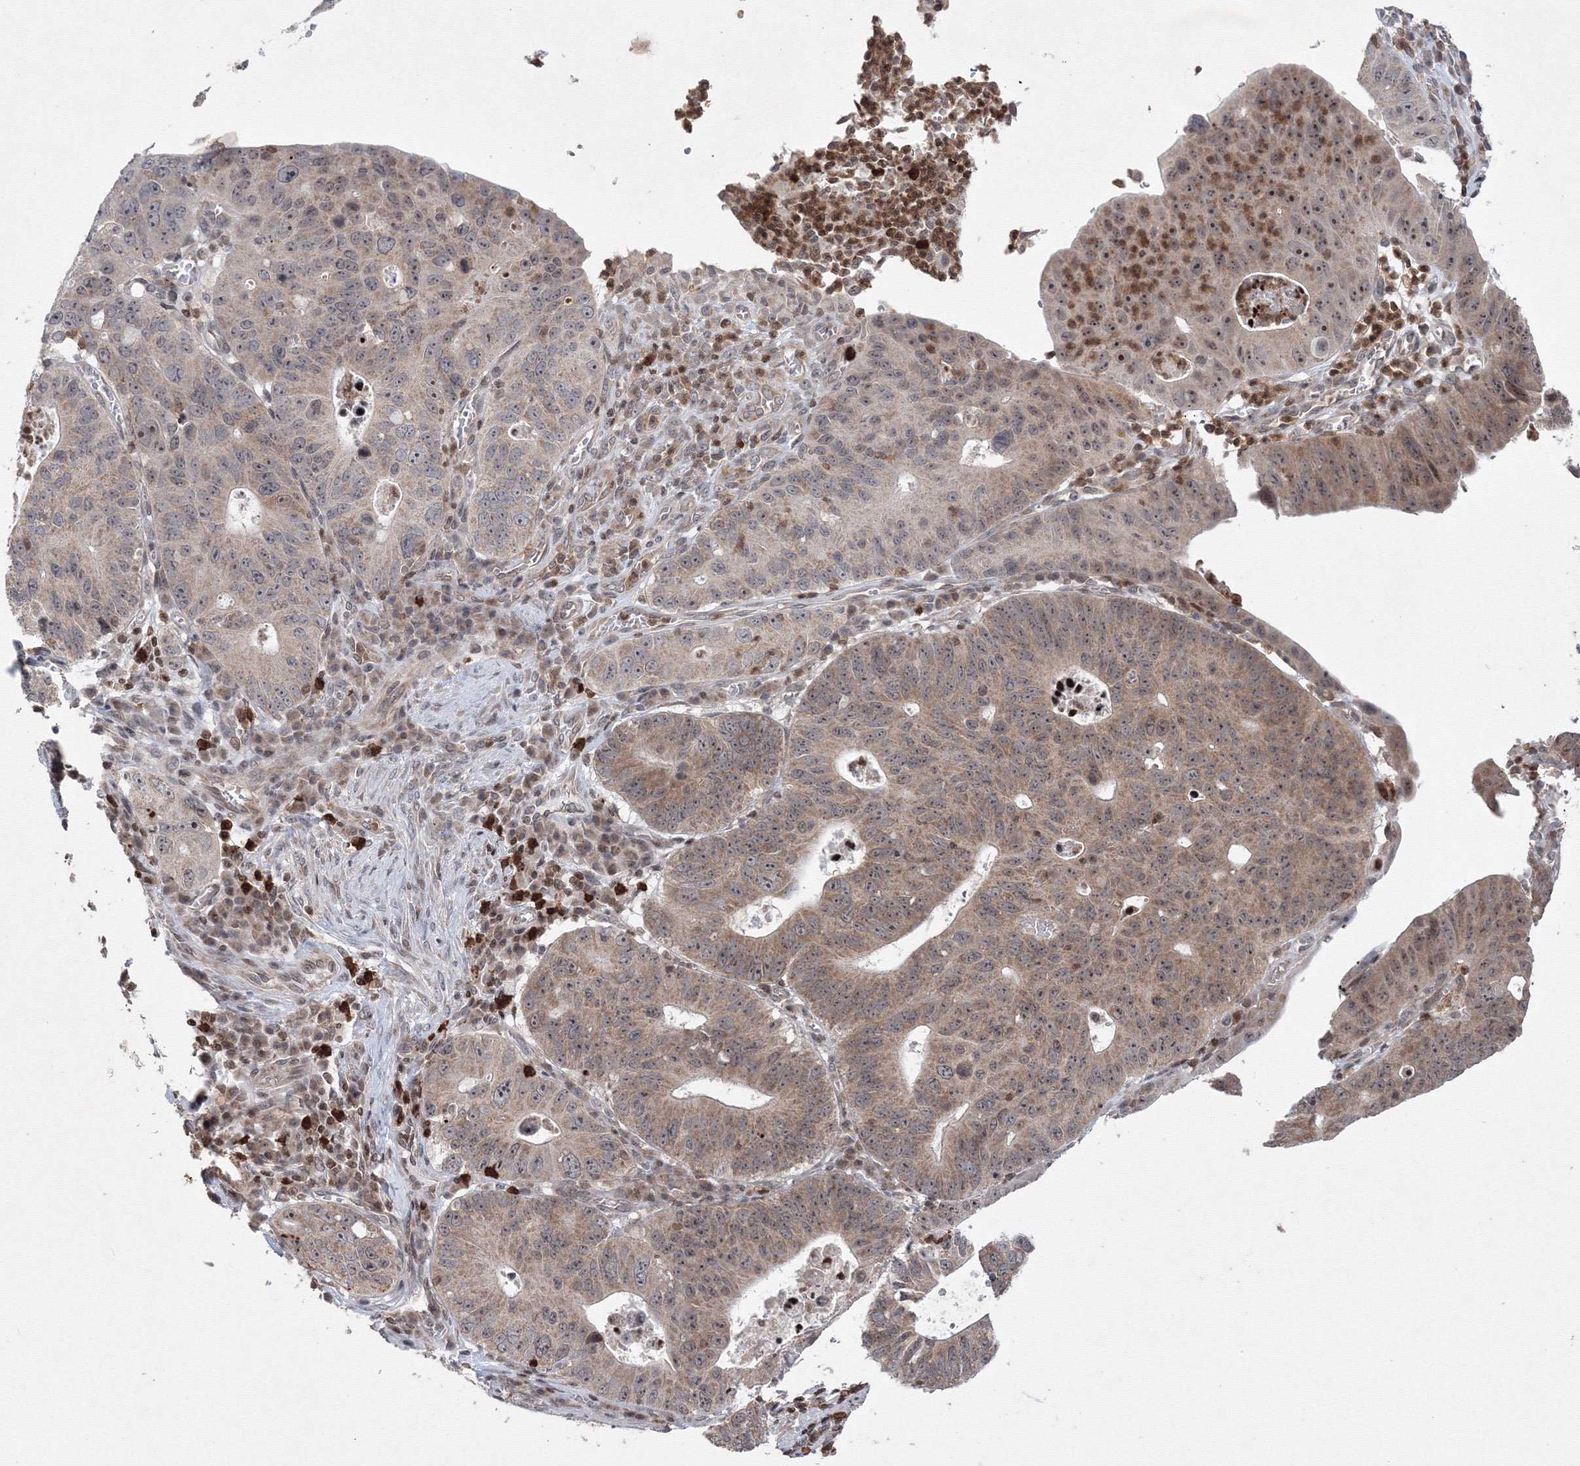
{"staining": {"intensity": "moderate", "quantity": "25%-75%", "location": "cytoplasmic/membranous,nuclear"}, "tissue": "stomach cancer", "cell_type": "Tumor cells", "image_type": "cancer", "snomed": [{"axis": "morphology", "description": "Adenocarcinoma, NOS"}, {"axis": "topography", "description": "Stomach"}], "caption": "Tumor cells demonstrate moderate cytoplasmic/membranous and nuclear positivity in about 25%-75% of cells in adenocarcinoma (stomach).", "gene": "MKRN2", "patient": {"sex": "male", "age": 59}}